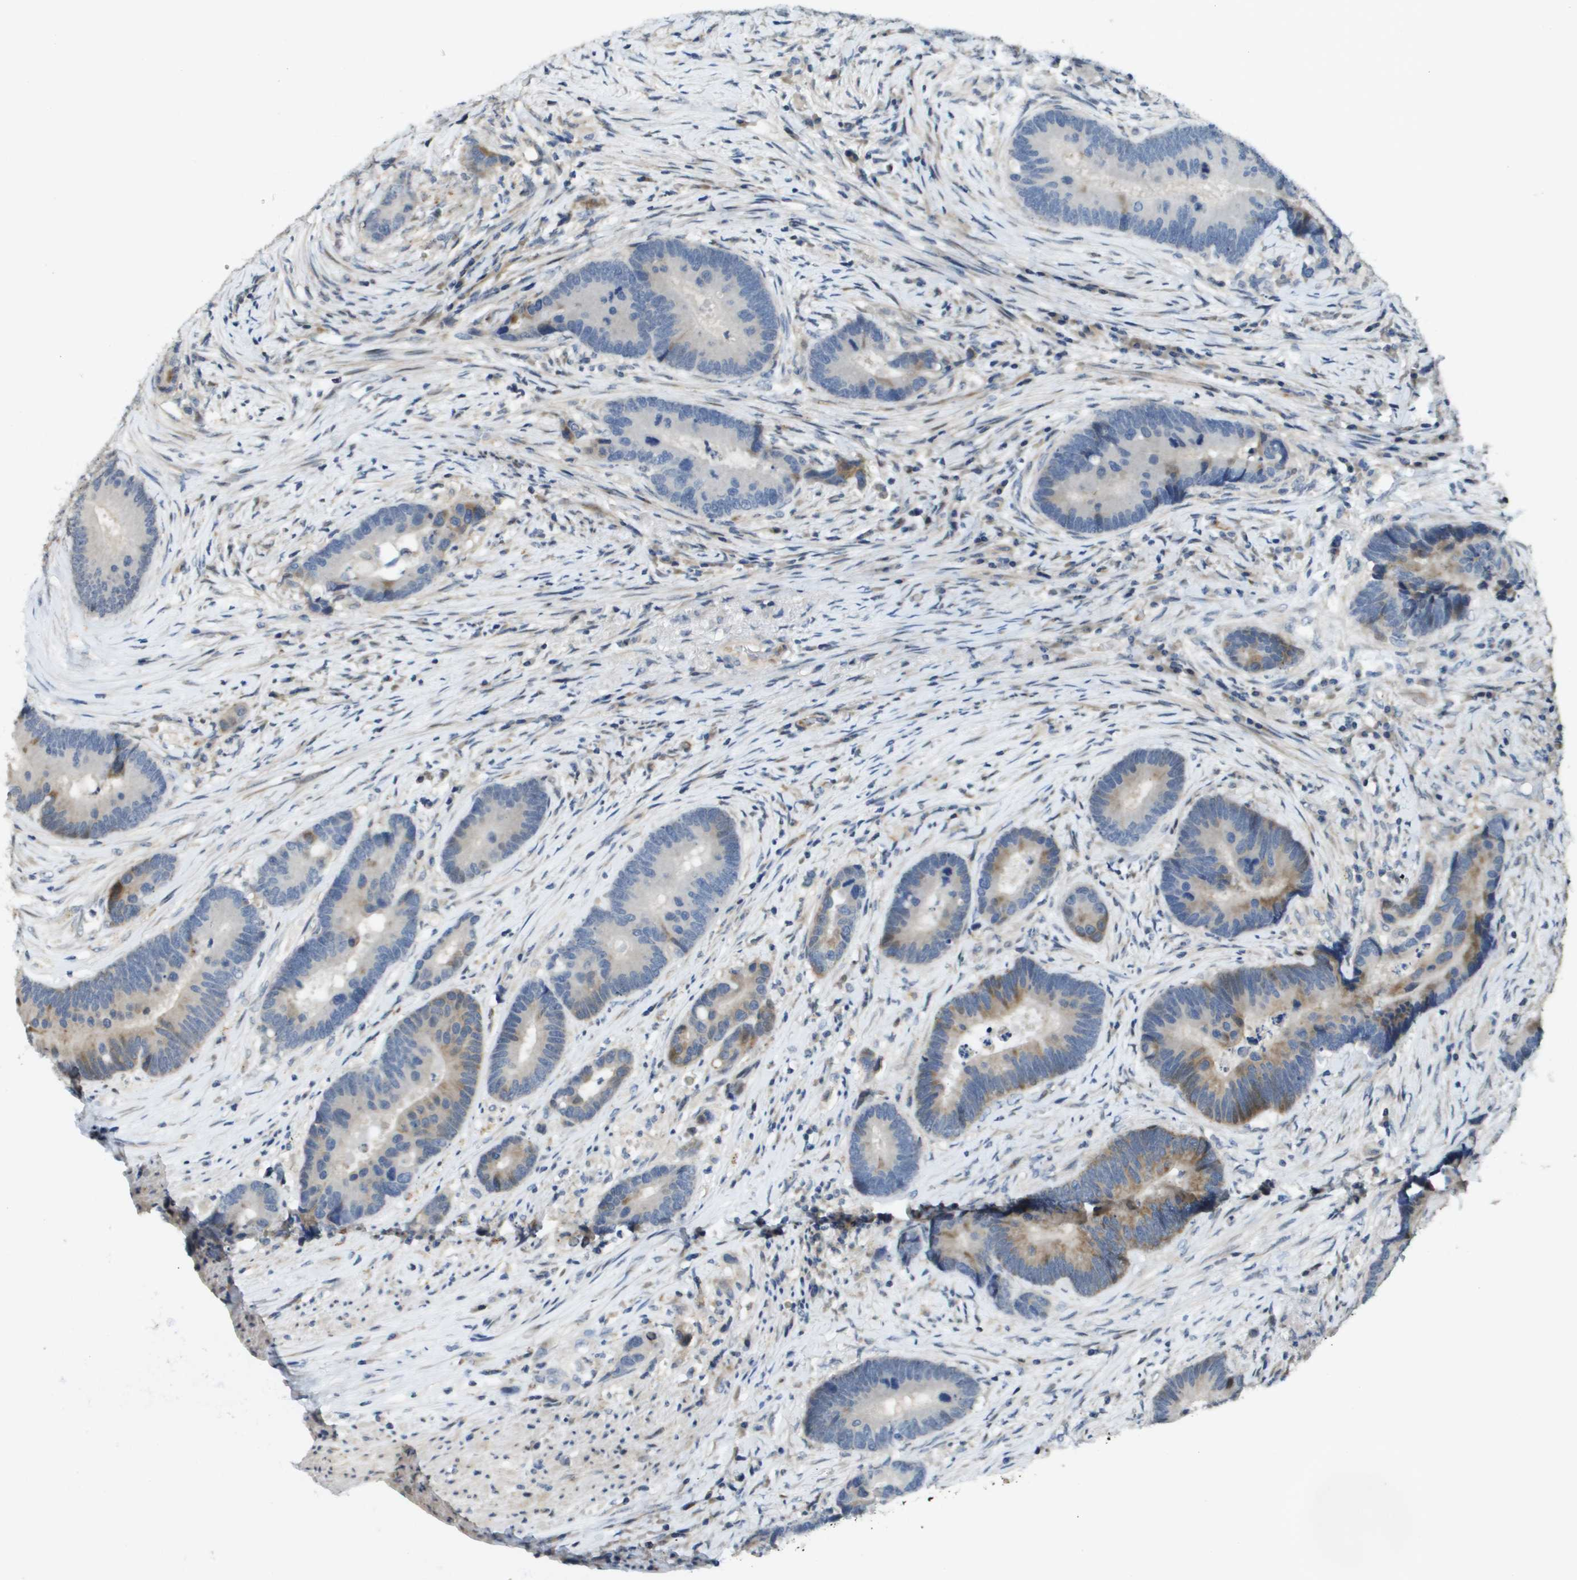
{"staining": {"intensity": "moderate", "quantity": "<25%", "location": "cytoplasmic/membranous"}, "tissue": "colorectal cancer", "cell_type": "Tumor cells", "image_type": "cancer", "snomed": [{"axis": "morphology", "description": "Adenocarcinoma, NOS"}, {"axis": "topography", "description": "Rectum"}], "caption": "This histopathology image exhibits immunohistochemistry (IHC) staining of human colorectal cancer, with low moderate cytoplasmic/membranous expression in about <25% of tumor cells.", "gene": "SCN4B", "patient": {"sex": "female", "age": 89}}